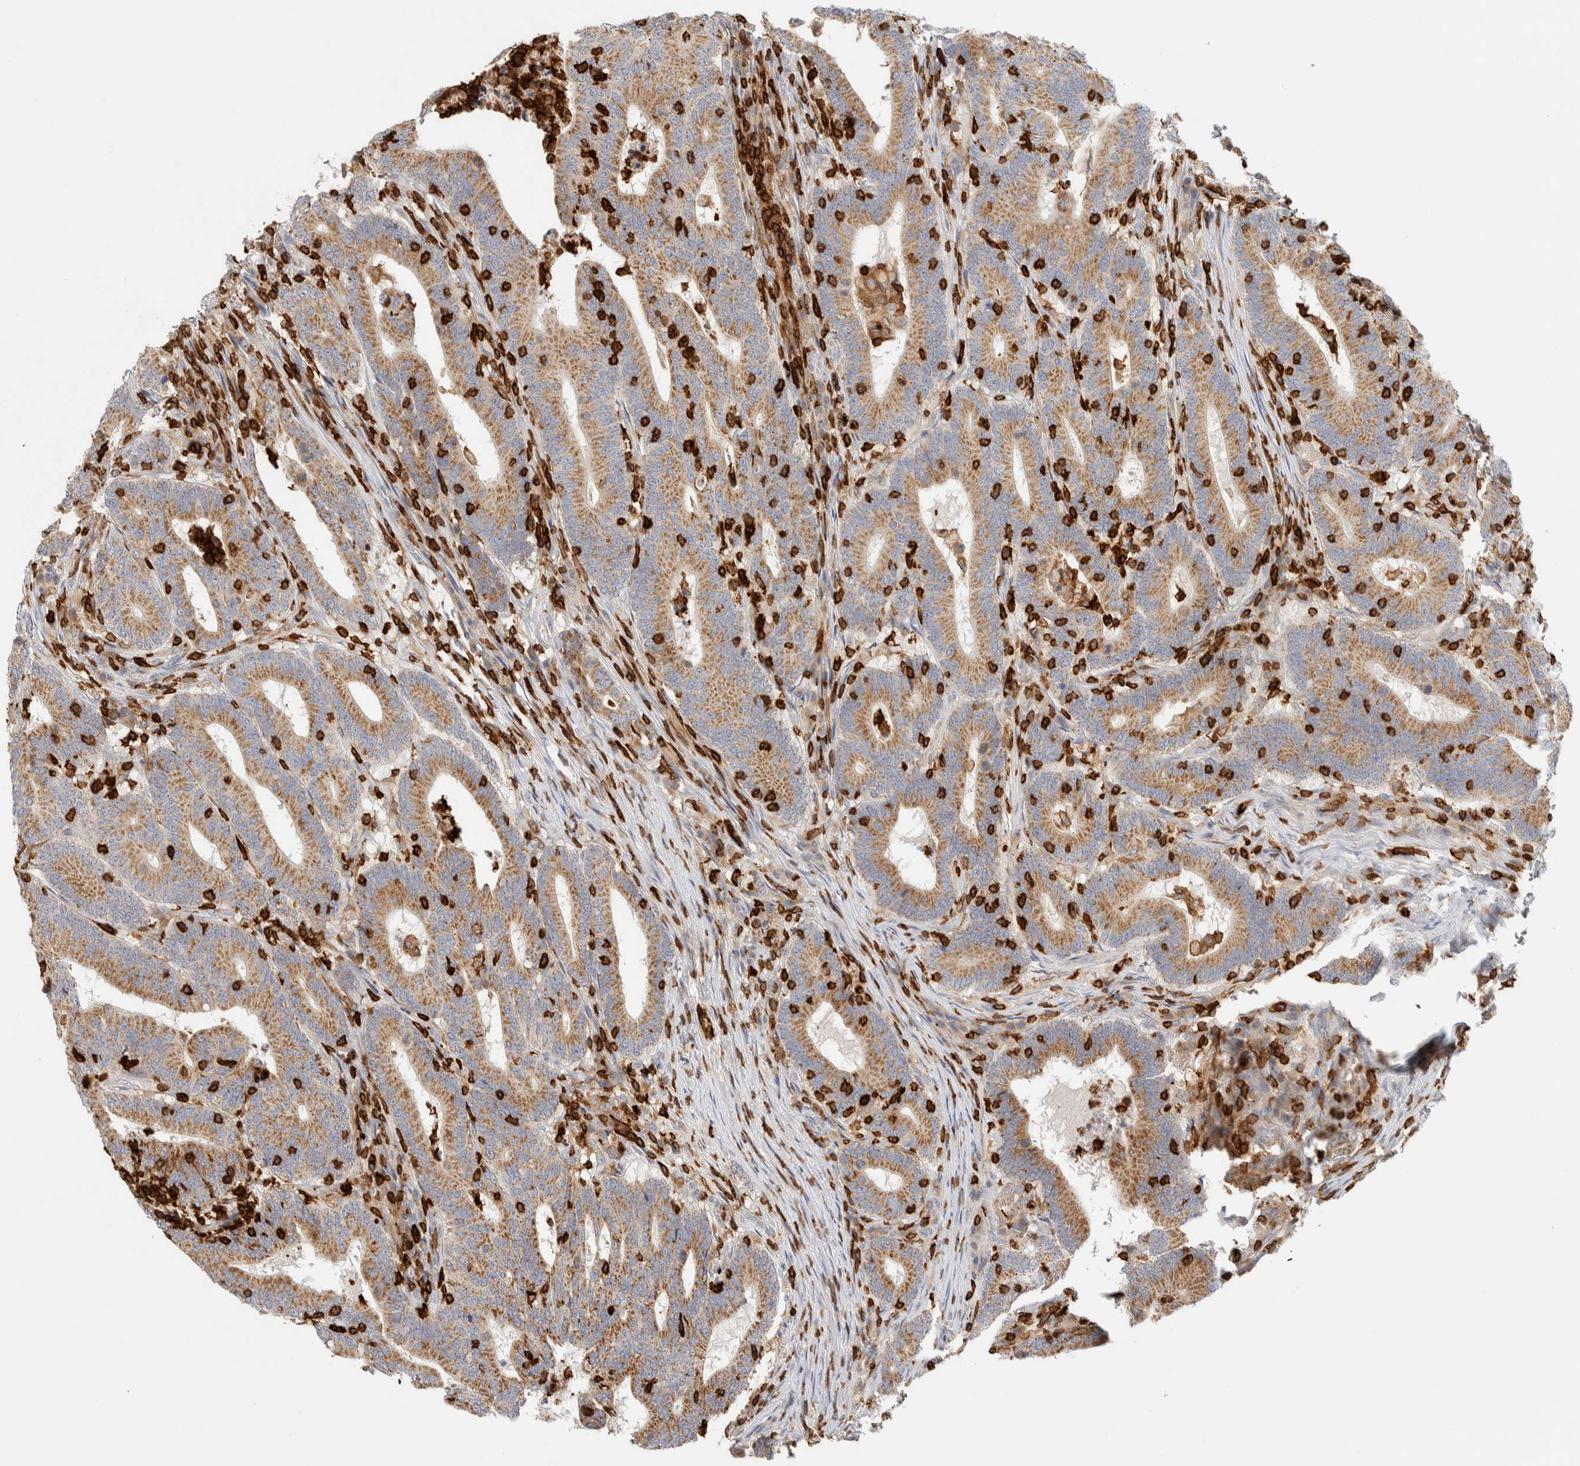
{"staining": {"intensity": "moderate", "quantity": ">75%", "location": "cytoplasmic/membranous"}, "tissue": "colorectal cancer", "cell_type": "Tumor cells", "image_type": "cancer", "snomed": [{"axis": "morphology", "description": "Adenocarcinoma, NOS"}, {"axis": "topography", "description": "Colon"}], "caption": "This is an image of IHC staining of colorectal cancer (adenocarcinoma), which shows moderate staining in the cytoplasmic/membranous of tumor cells.", "gene": "RUNDC1", "patient": {"sex": "female", "age": 66}}